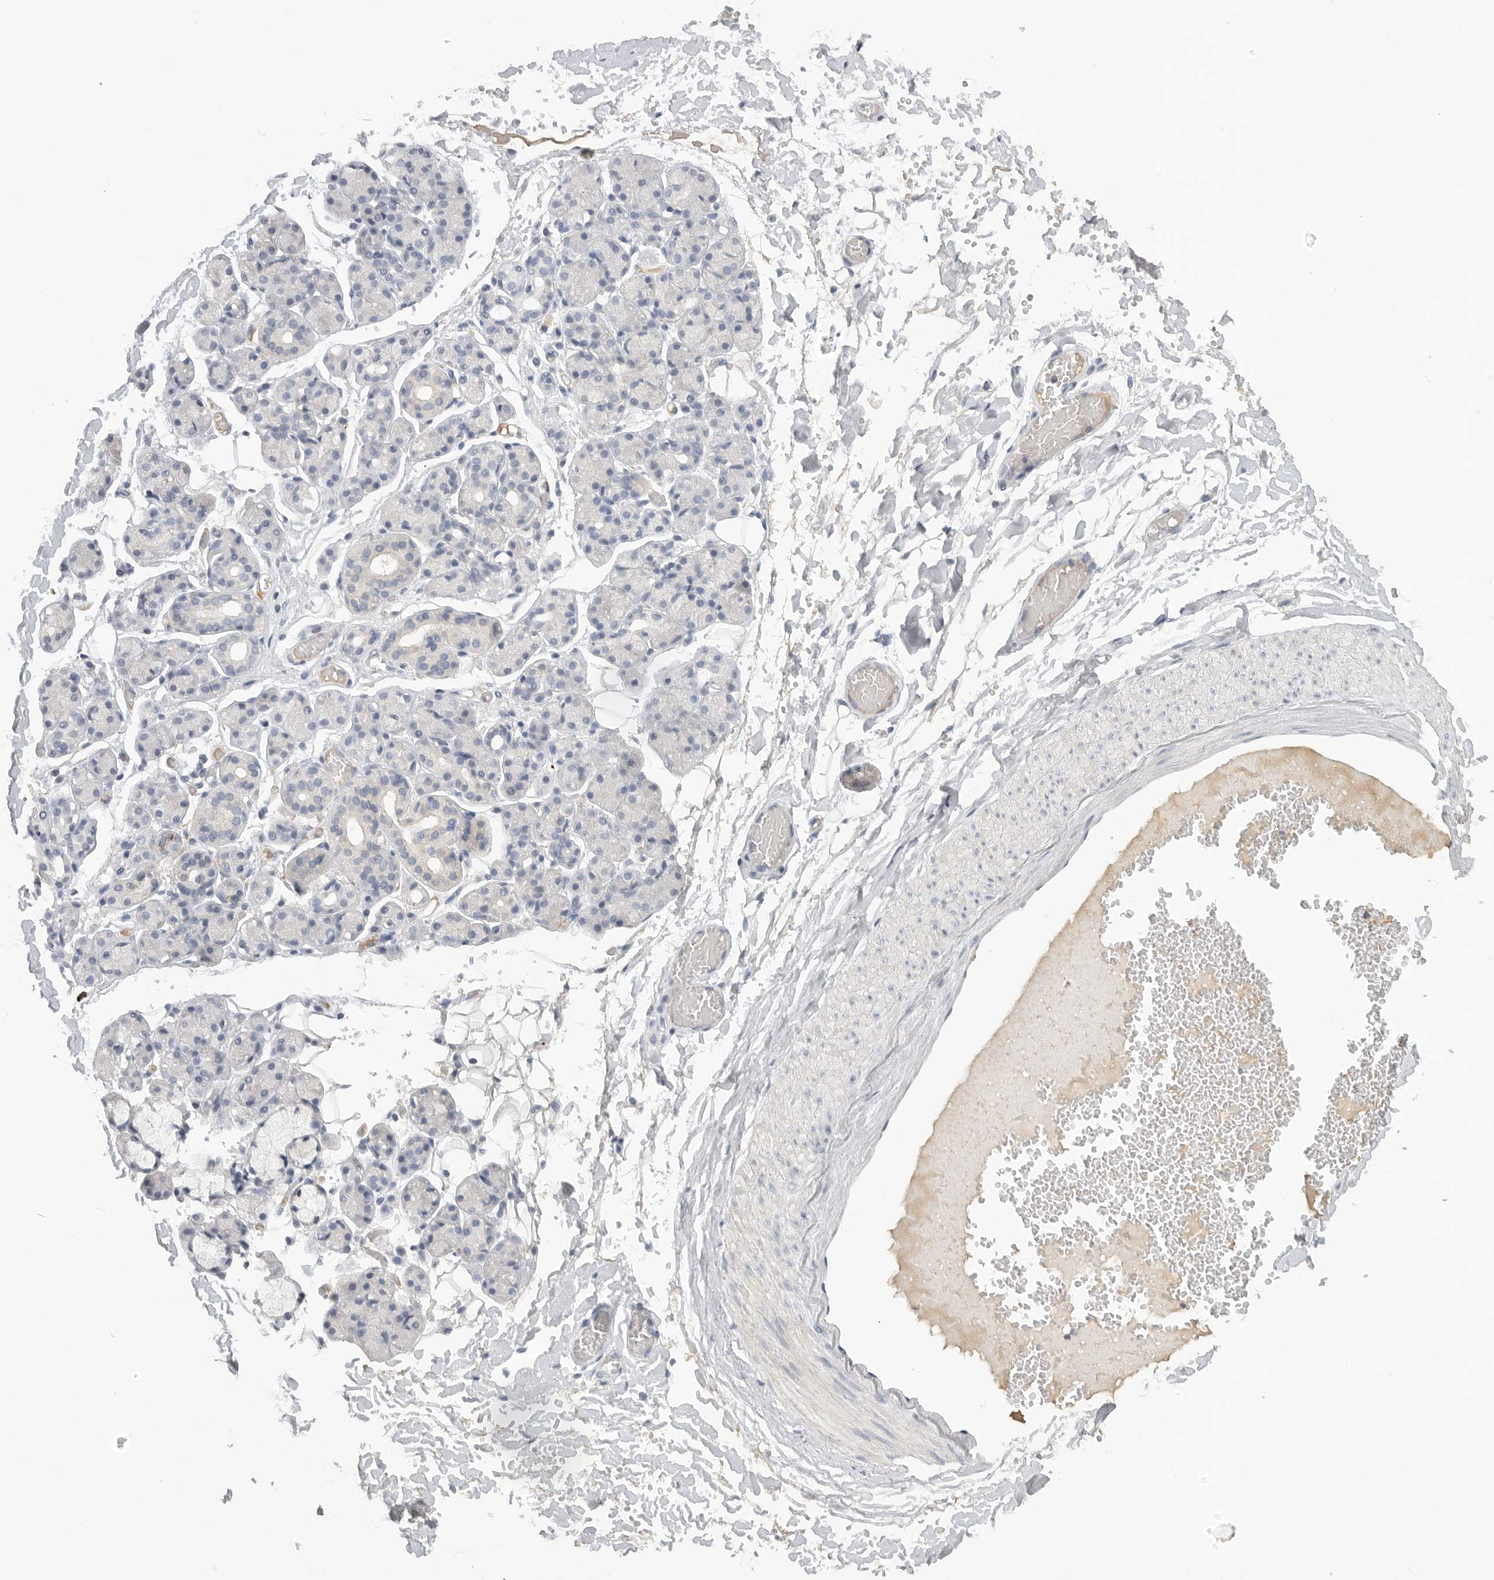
{"staining": {"intensity": "negative", "quantity": "none", "location": "none"}, "tissue": "salivary gland", "cell_type": "Glandular cells", "image_type": "normal", "snomed": [{"axis": "morphology", "description": "Normal tissue, NOS"}, {"axis": "topography", "description": "Salivary gland"}], "caption": "High magnification brightfield microscopy of benign salivary gland stained with DAB (3,3'-diaminobenzidine) (brown) and counterstained with hematoxylin (blue): glandular cells show no significant positivity.", "gene": "FBN2", "patient": {"sex": "male", "age": 63}}